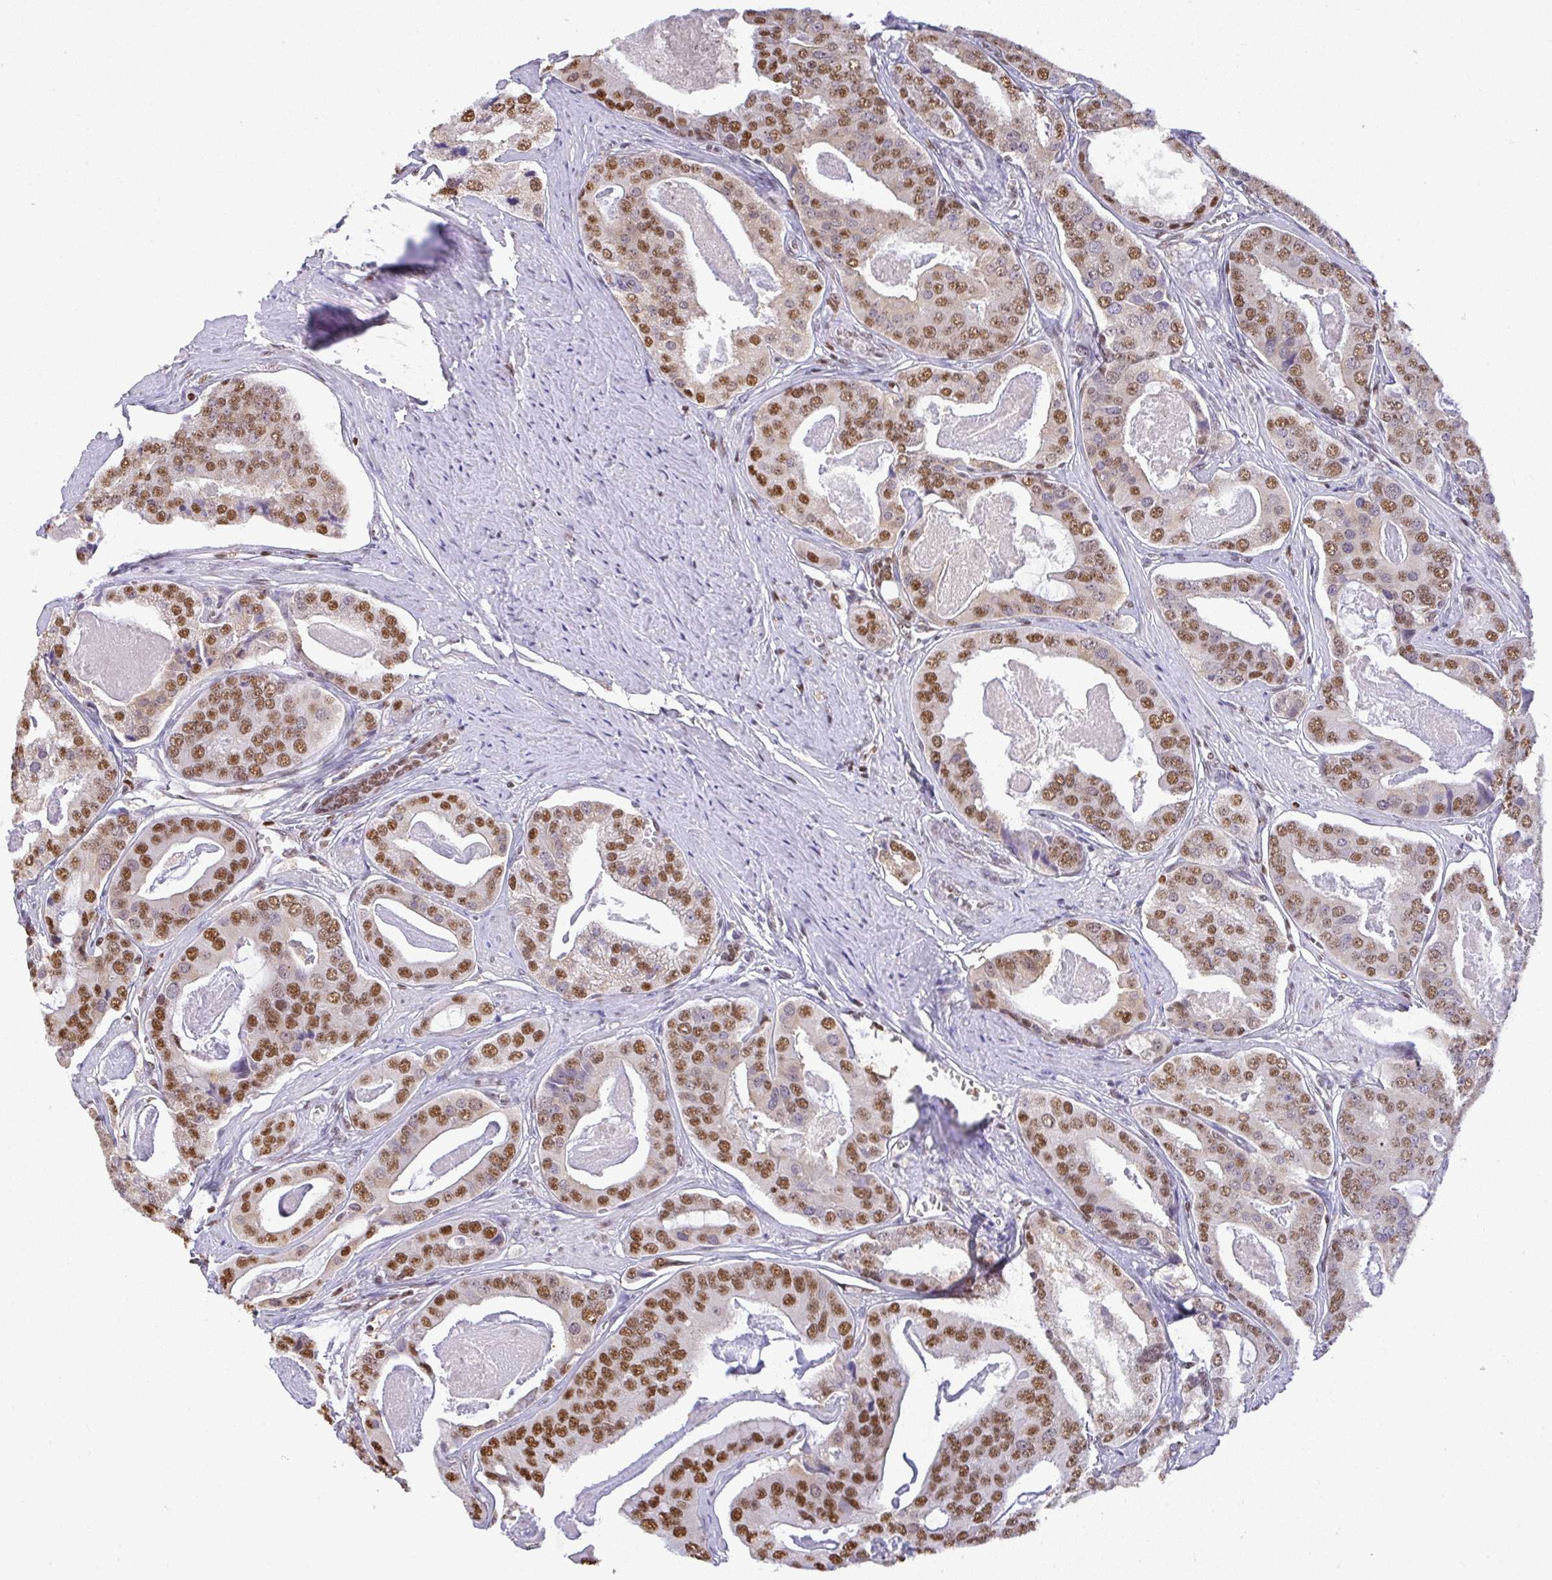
{"staining": {"intensity": "moderate", "quantity": ">75%", "location": "nuclear"}, "tissue": "prostate cancer", "cell_type": "Tumor cells", "image_type": "cancer", "snomed": [{"axis": "morphology", "description": "Adenocarcinoma, High grade"}, {"axis": "topography", "description": "Prostate"}], "caption": "An image showing moderate nuclear staining in approximately >75% of tumor cells in prostate cancer, as visualized by brown immunohistochemical staining.", "gene": "BBX", "patient": {"sex": "male", "age": 71}}